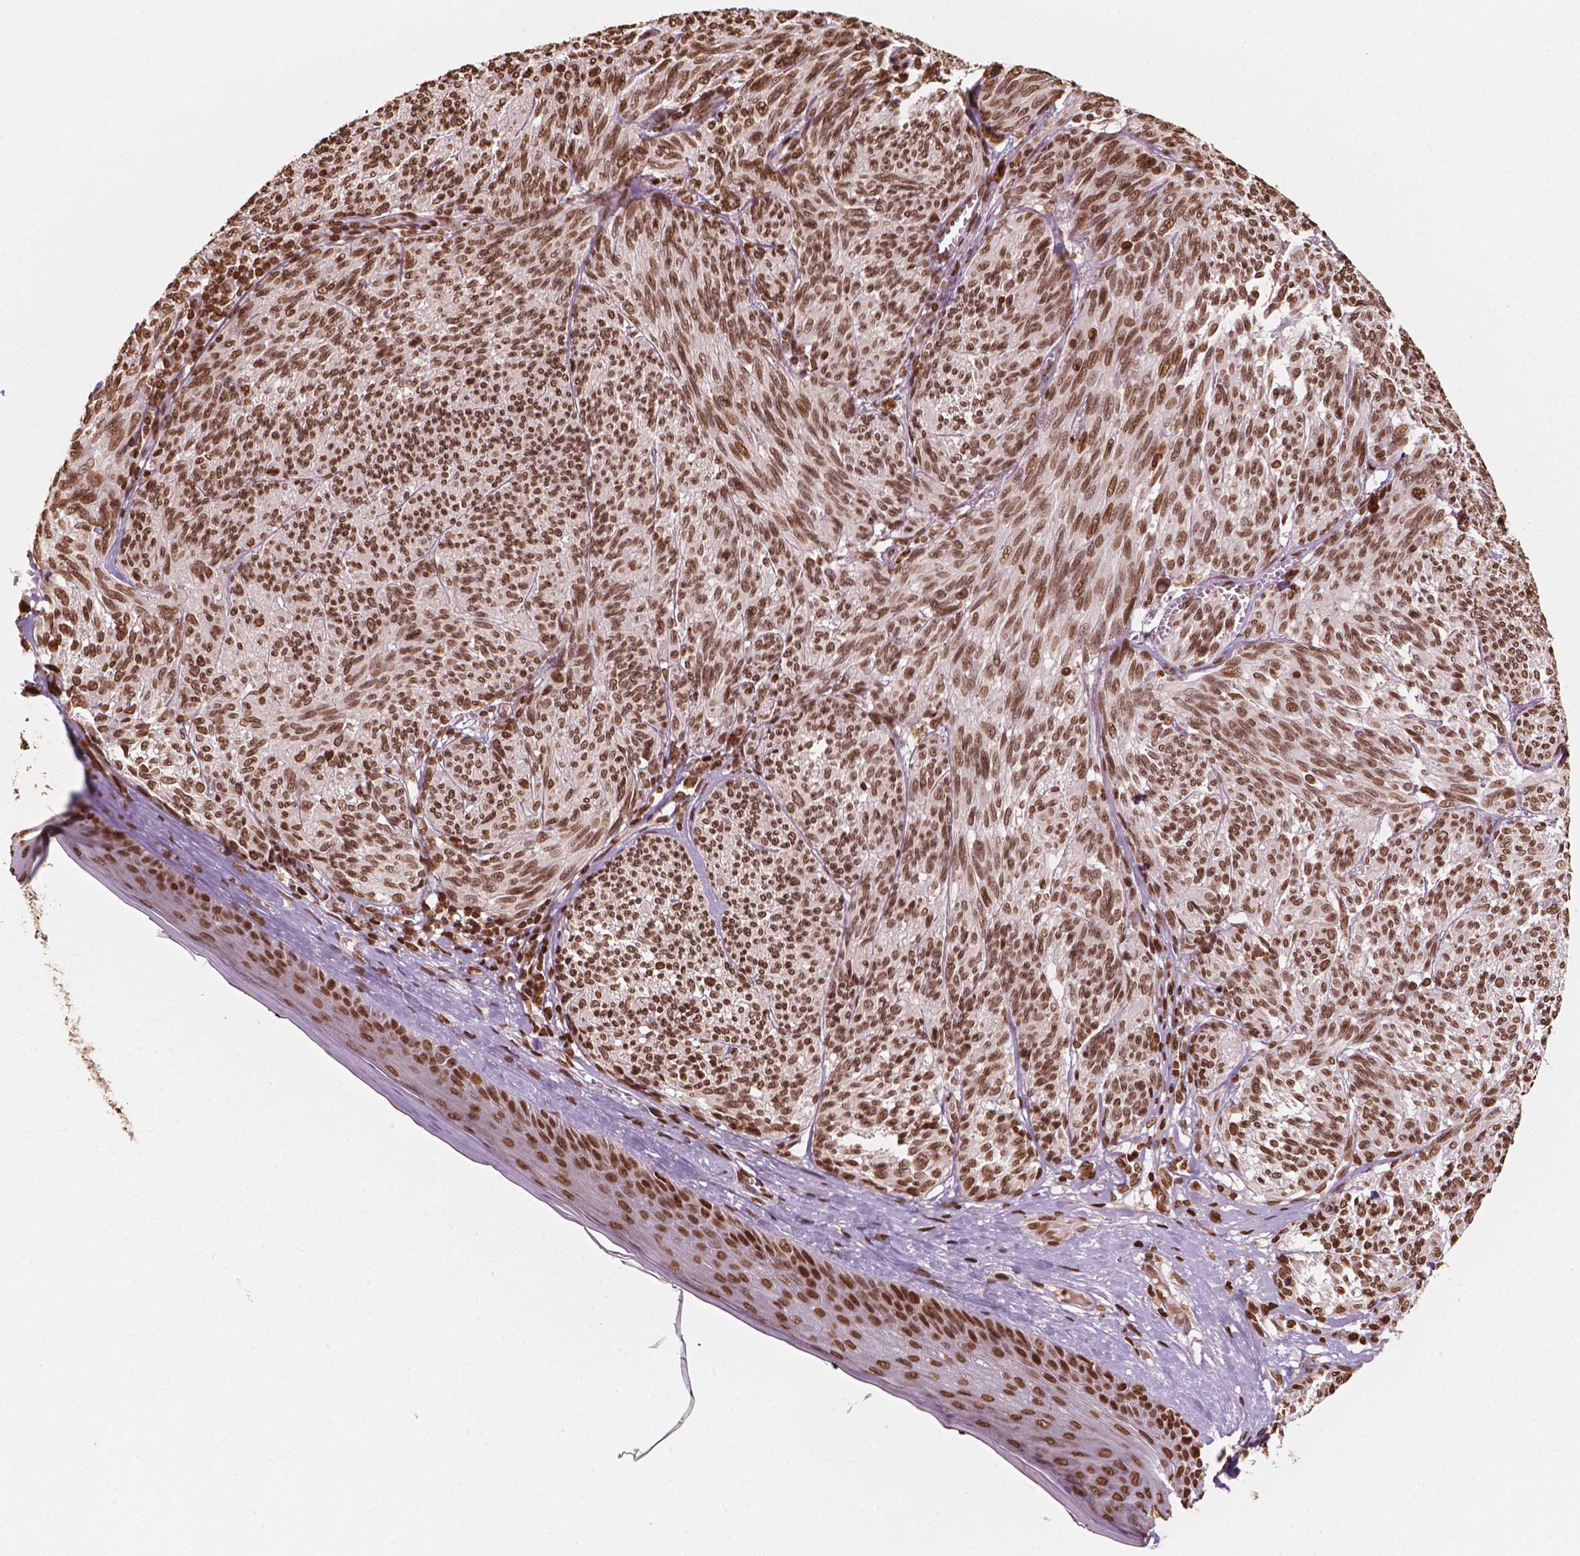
{"staining": {"intensity": "strong", "quantity": ">75%", "location": "nuclear"}, "tissue": "melanoma", "cell_type": "Tumor cells", "image_type": "cancer", "snomed": [{"axis": "morphology", "description": "Malignant melanoma, NOS"}, {"axis": "topography", "description": "Skin"}], "caption": "This histopathology image shows IHC staining of melanoma, with high strong nuclear staining in about >75% of tumor cells.", "gene": "H3C7", "patient": {"sex": "male", "age": 79}}